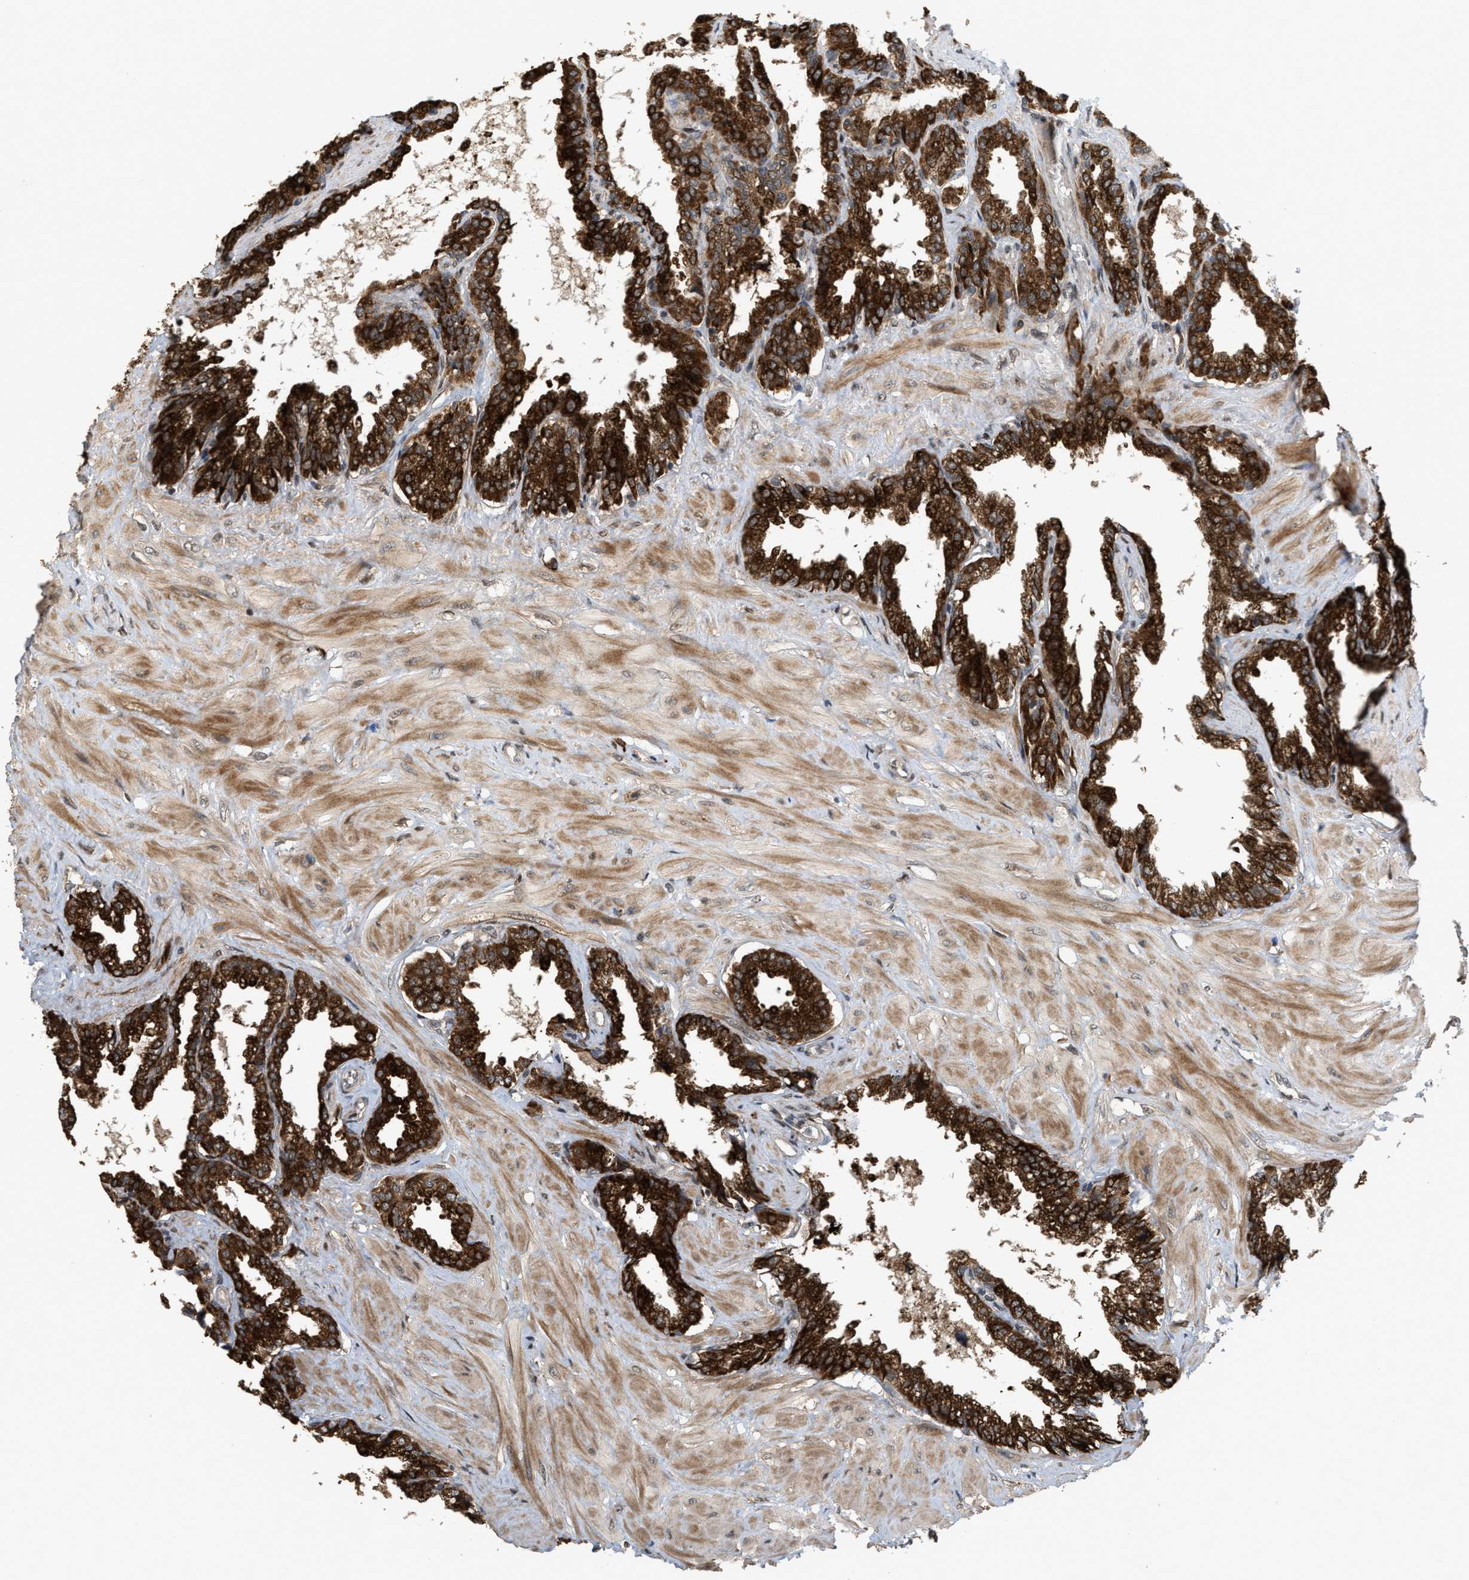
{"staining": {"intensity": "strong", "quantity": ">75%", "location": "cytoplasmic/membranous"}, "tissue": "seminal vesicle", "cell_type": "Glandular cells", "image_type": "normal", "snomed": [{"axis": "morphology", "description": "Normal tissue, NOS"}, {"axis": "topography", "description": "Seminal veicle"}], "caption": "Immunohistochemistry (DAB) staining of normal human seminal vesicle shows strong cytoplasmic/membranous protein positivity in about >75% of glandular cells.", "gene": "ELP2", "patient": {"sex": "male", "age": 46}}